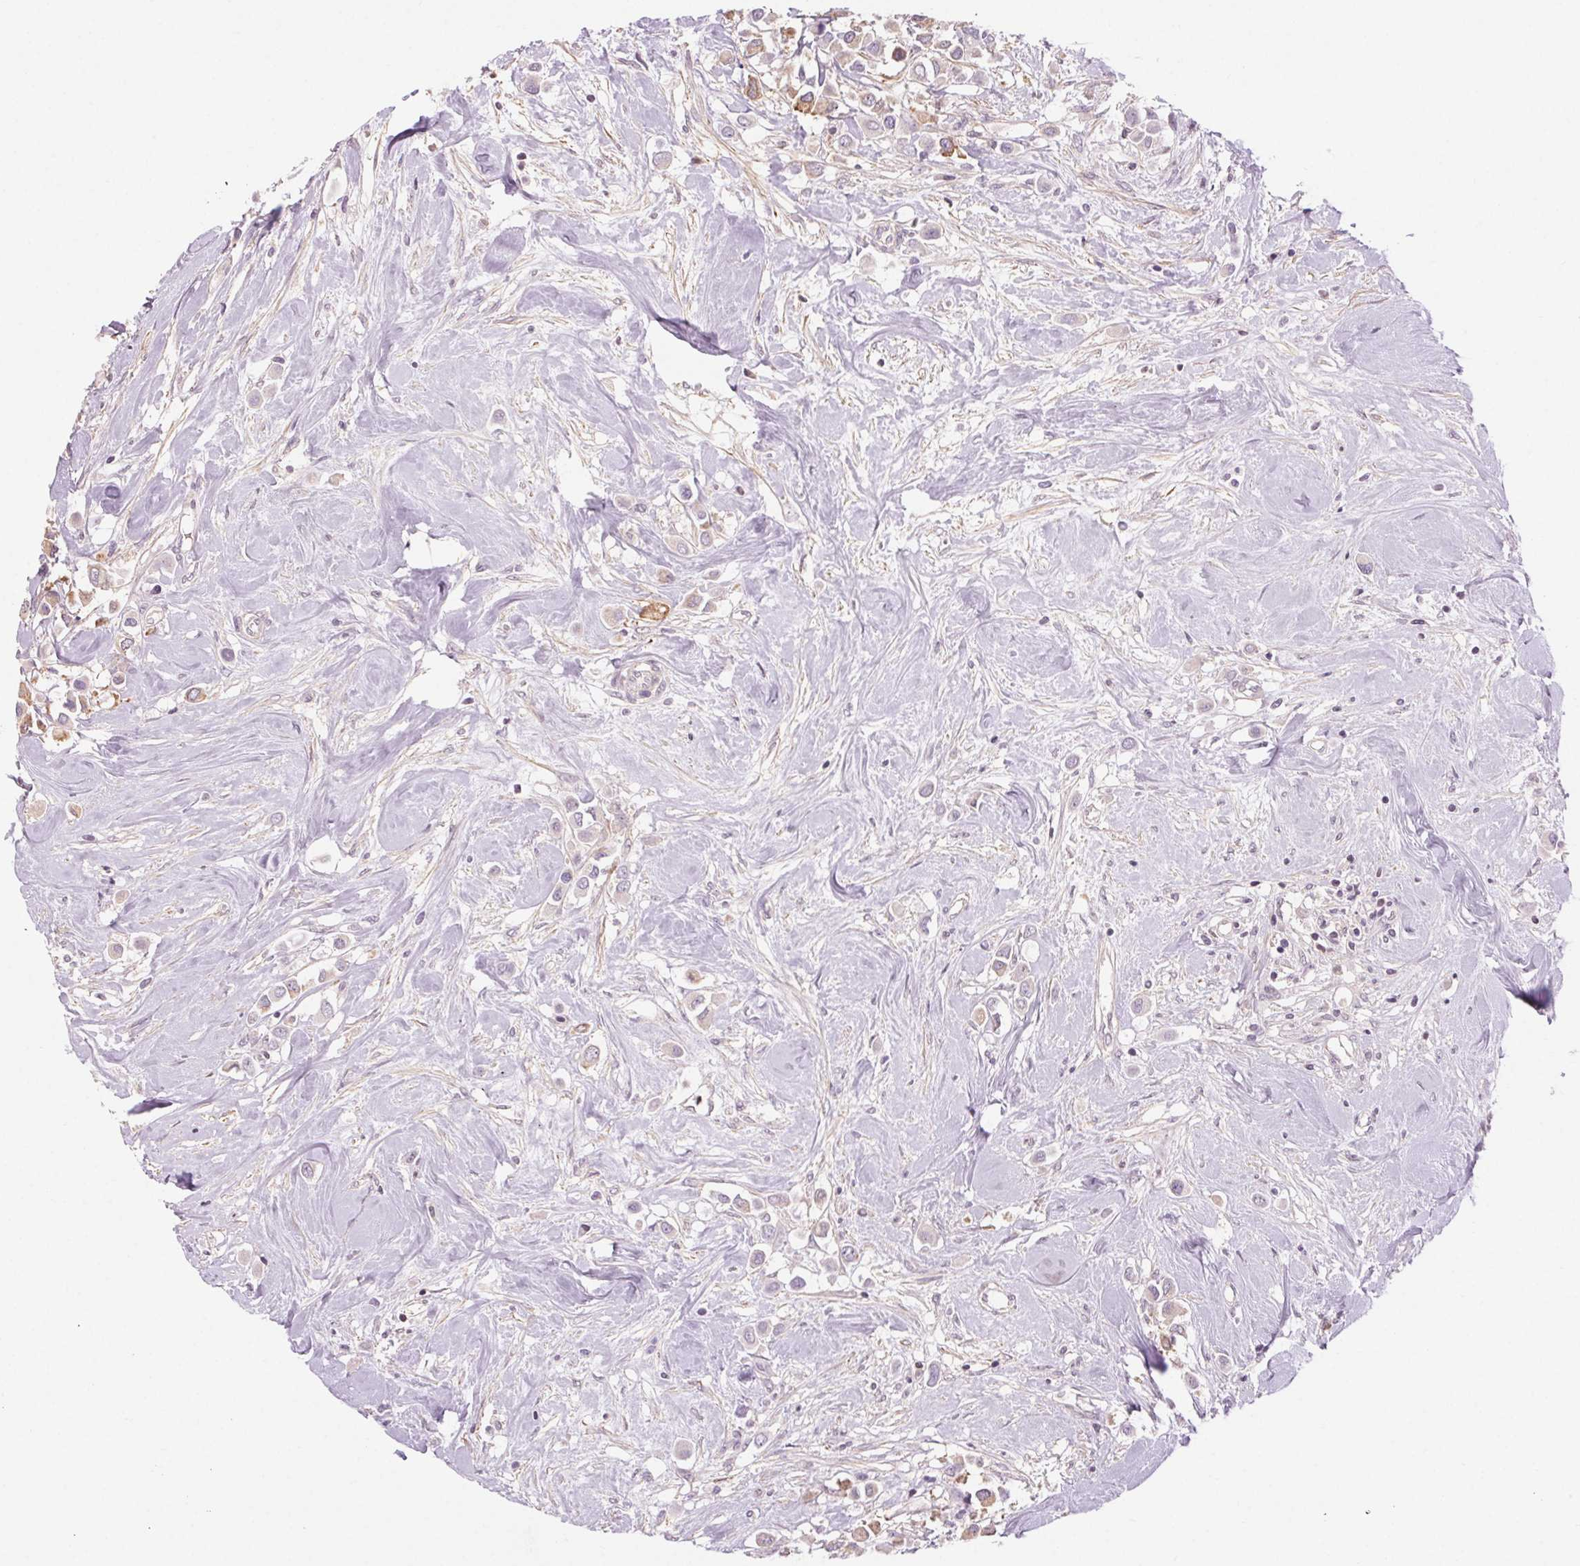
{"staining": {"intensity": "weak", "quantity": "<25%", "location": "cytoplasmic/membranous"}, "tissue": "breast cancer", "cell_type": "Tumor cells", "image_type": "cancer", "snomed": [{"axis": "morphology", "description": "Duct carcinoma"}, {"axis": "topography", "description": "Breast"}], "caption": "Immunohistochemistry (IHC) image of breast invasive ductal carcinoma stained for a protein (brown), which shows no expression in tumor cells. The staining is performed using DAB brown chromogen with nuclei counter-stained in using hematoxylin.", "gene": "HHLA2", "patient": {"sex": "female", "age": 61}}